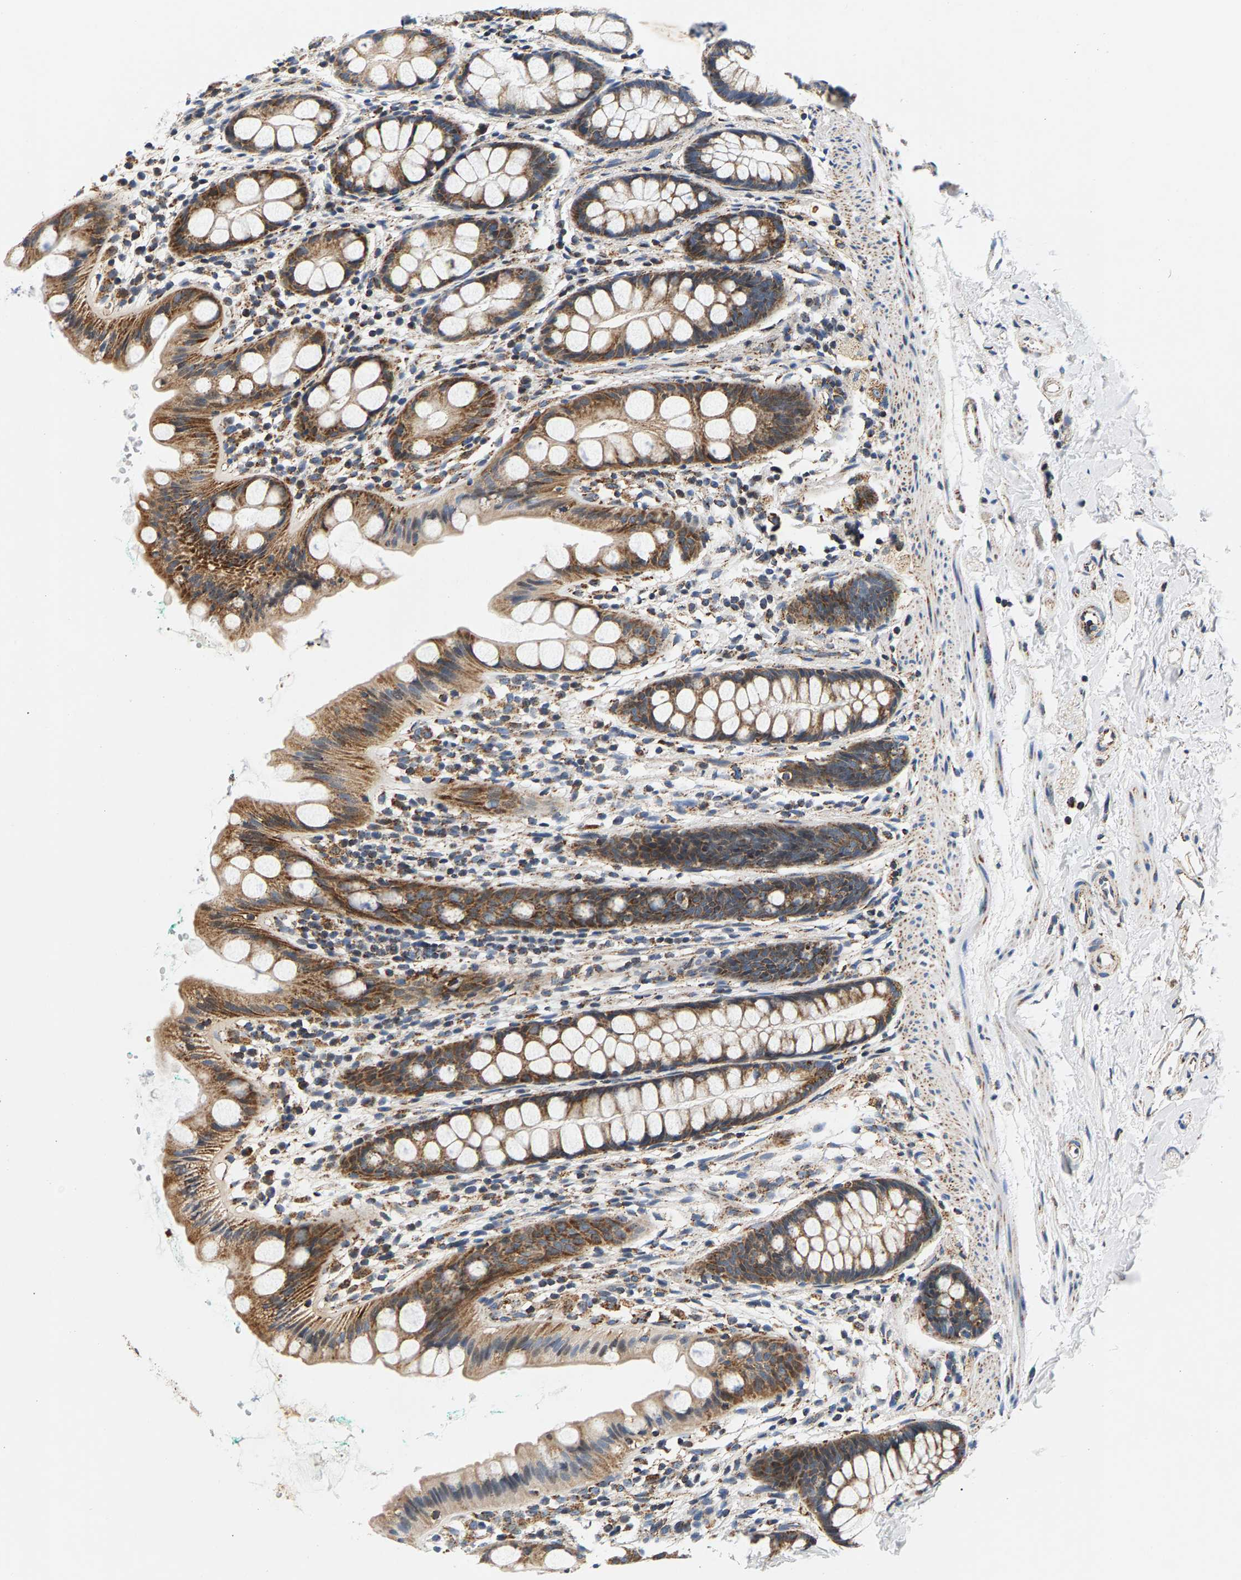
{"staining": {"intensity": "moderate", "quantity": ">75%", "location": "cytoplasmic/membranous"}, "tissue": "rectum", "cell_type": "Glandular cells", "image_type": "normal", "snomed": [{"axis": "morphology", "description": "Normal tissue, NOS"}, {"axis": "topography", "description": "Rectum"}], "caption": "High-power microscopy captured an immunohistochemistry micrograph of benign rectum, revealing moderate cytoplasmic/membranous positivity in about >75% of glandular cells. (brown staining indicates protein expression, while blue staining denotes nuclei).", "gene": "PDE1A", "patient": {"sex": "female", "age": 65}}